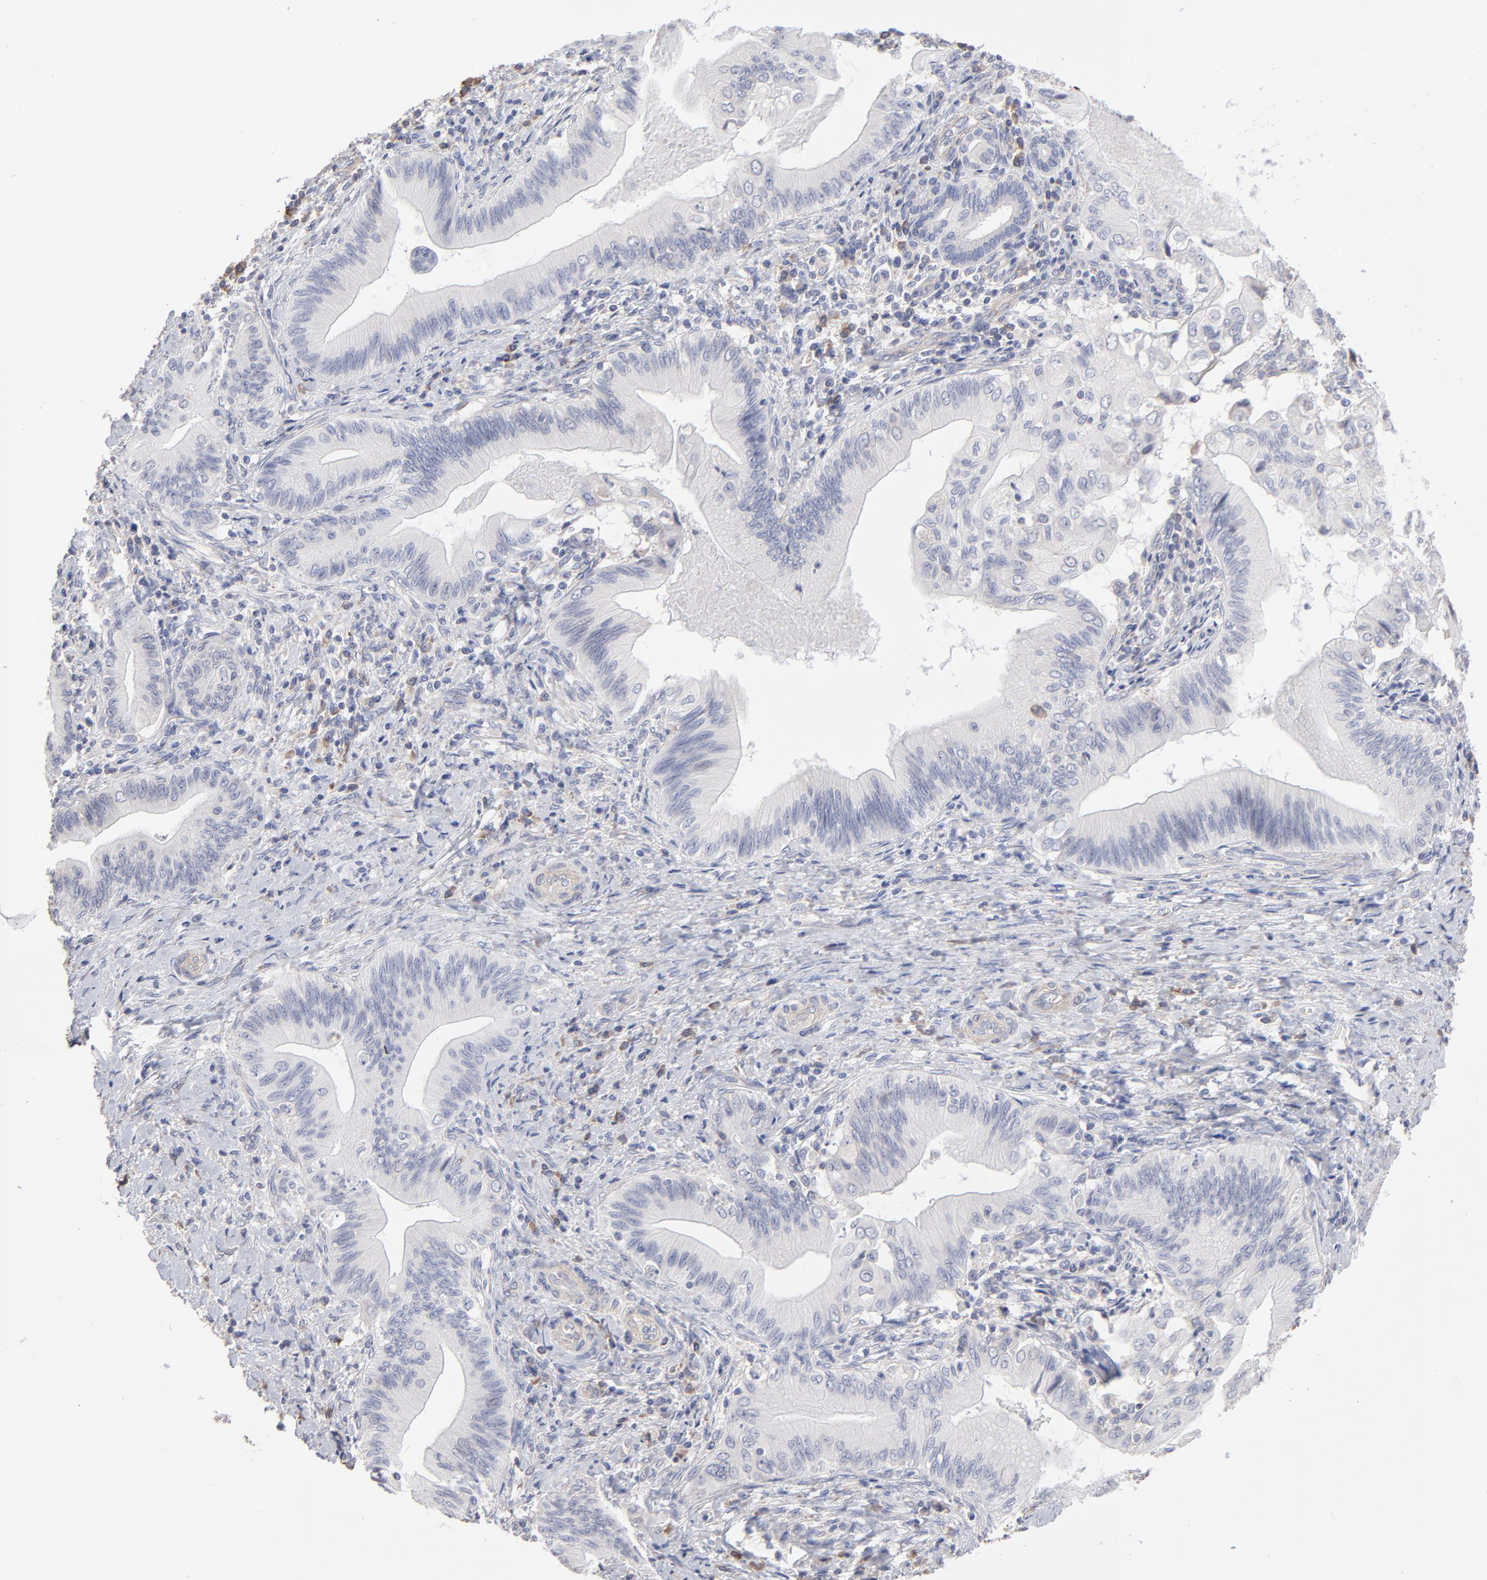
{"staining": {"intensity": "negative", "quantity": "none", "location": "none"}, "tissue": "liver cancer", "cell_type": "Tumor cells", "image_type": "cancer", "snomed": [{"axis": "morphology", "description": "Cholangiocarcinoma"}, {"axis": "topography", "description": "Liver"}], "caption": "Tumor cells show no significant staining in liver cholangiocarcinoma.", "gene": "RPL3", "patient": {"sex": "male", "age": 58}}